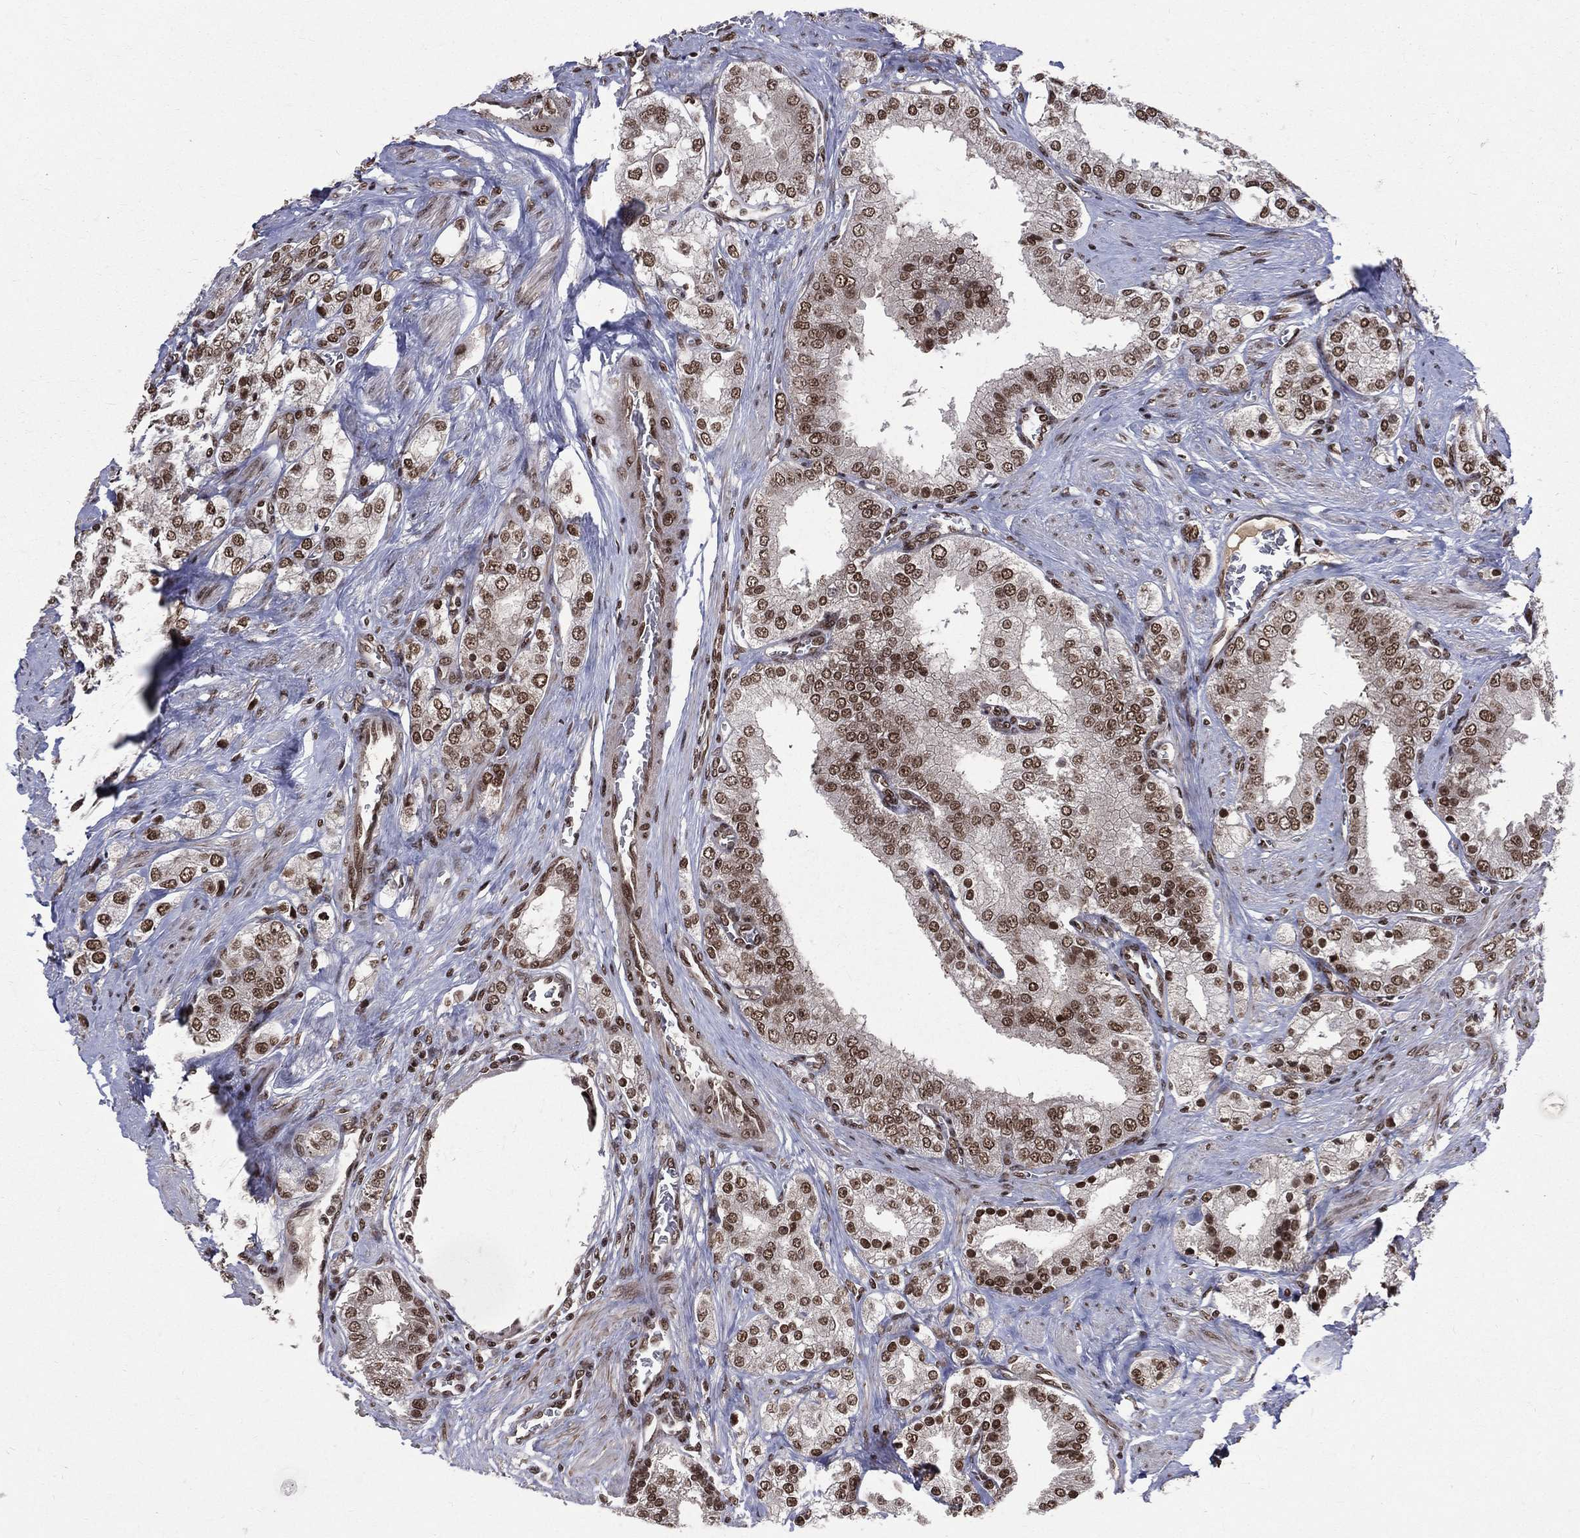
{"staining": {"intensity": "strong", "quantity": ">75%", "location": "nuclear"}, "tissue": "prostate cancer", "cell_type": "Tumor cells", "image_type": "cancer", "snomed": [{"axis": "morphology", "description": "Adenocarcinoma, NOS"}, {"axis": "topography", "description": "Prostate and seminal vesicle, NOS"}, {"axis": "topography", "description": "Prostate"}], "caption": "High-power microscopy captured an IHC micrograph of adenocarcinoma (prostate), revealing strong nuclear positivity in approximately >75% of tumor cells. The staining was performed using DAB (3,3'-diaminobenzidine), with brown indicating positive protein expression. Nuclei are stained blue with hematoxylin.", "gene": "SMC3", "patient": {"sex": "male", "age": 67}}